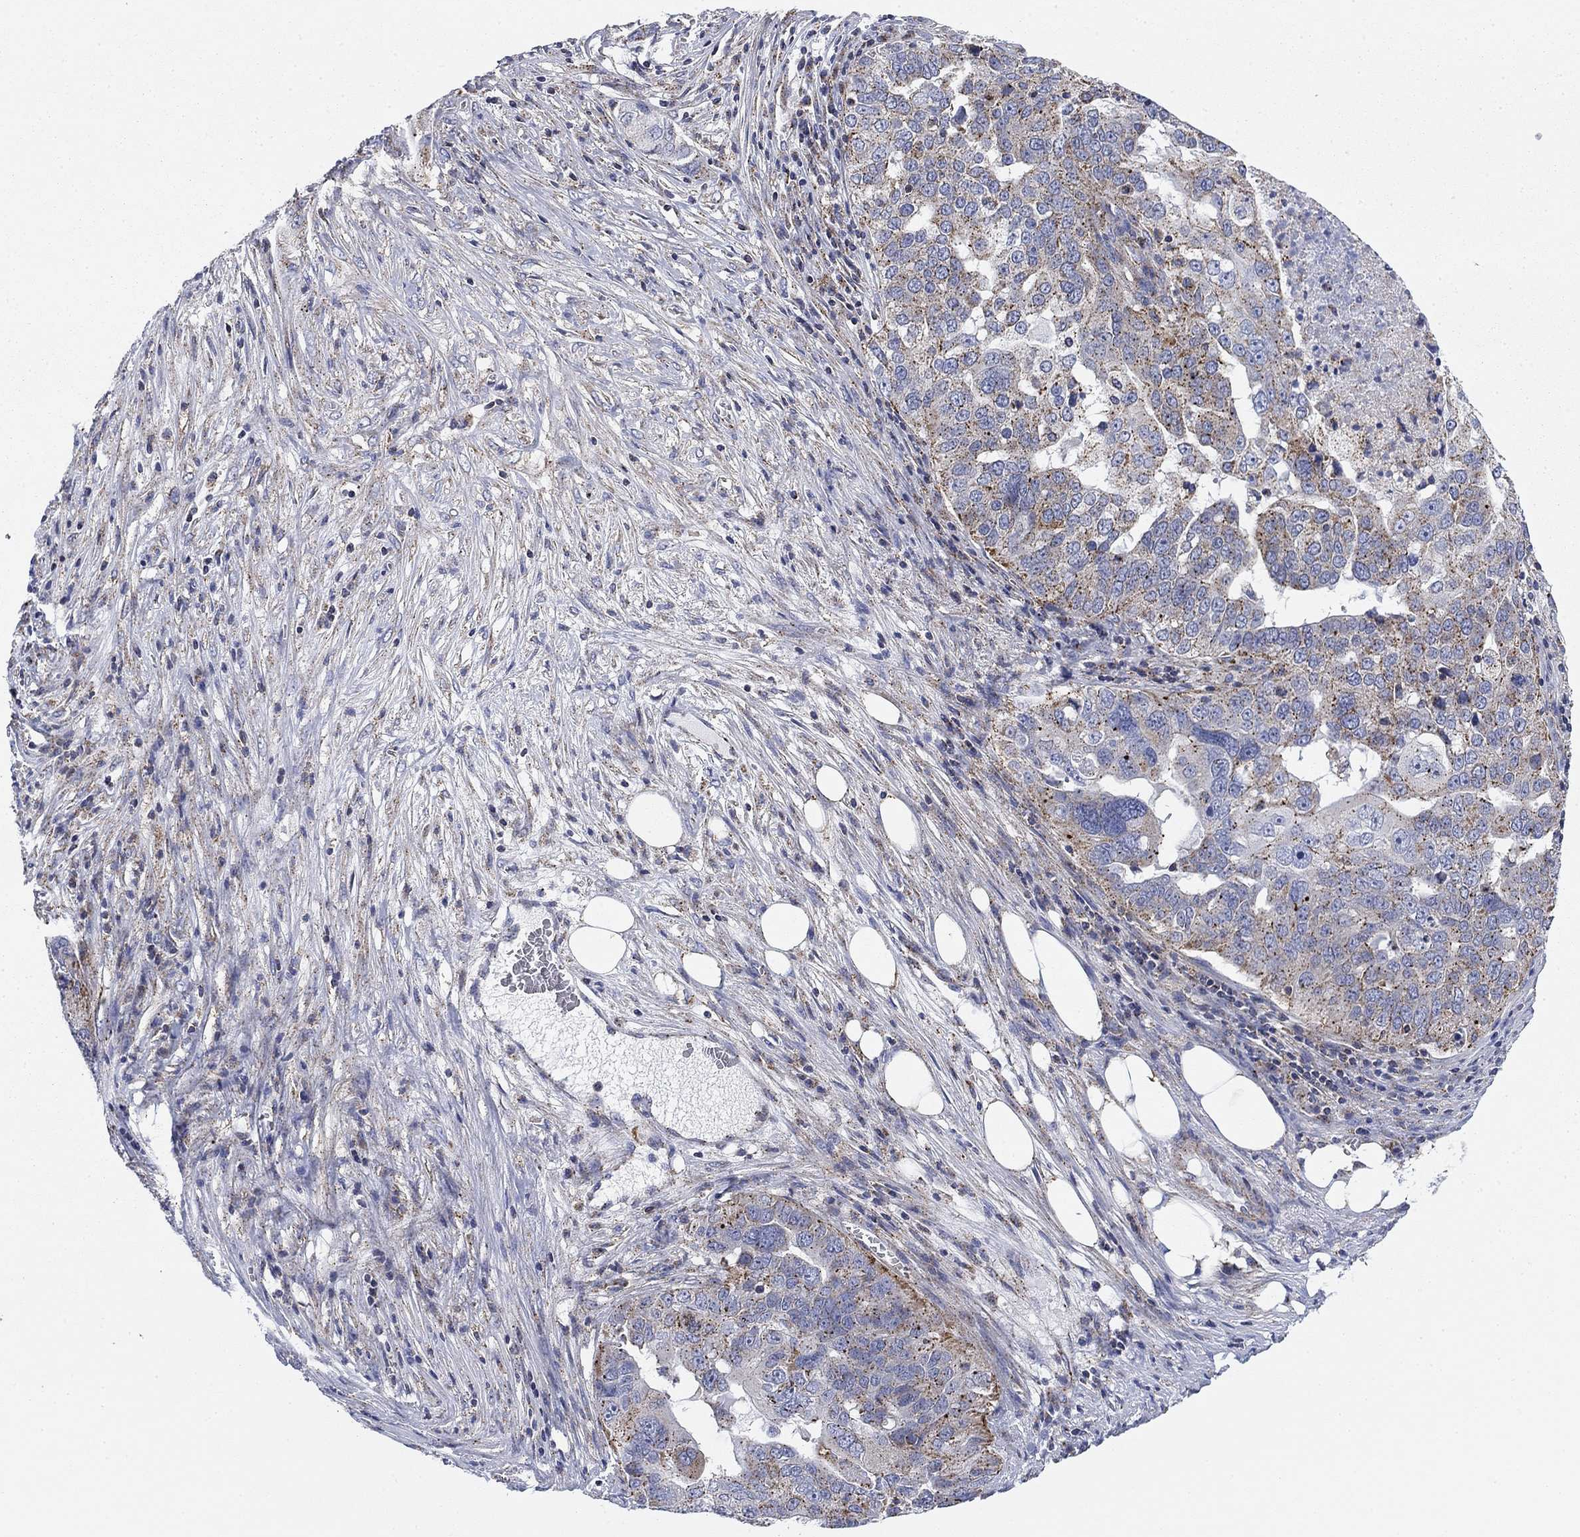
{"staining": {"intensity": "weak", "quantity": "<25%", "location": "cytoplasmic/membranous"}, "tissue": "ovarian cancer", "cell_type": "Tumor cells", "image_type": "cancer", "snomed": [{"axis": "morphology", "description": "Carcinoma, endometroid"}, {"axis": "topography", "description": "Soft tissue"}, {"axis": "topography", "description": "Ovary"}], "caption": "Ovarian endometroid carcinoma stained for a protein using immunohistochemistry demonstrates no staining tumor cells.", "gene": "NACAD", "patient": {"sex": "female", "age": 52}}